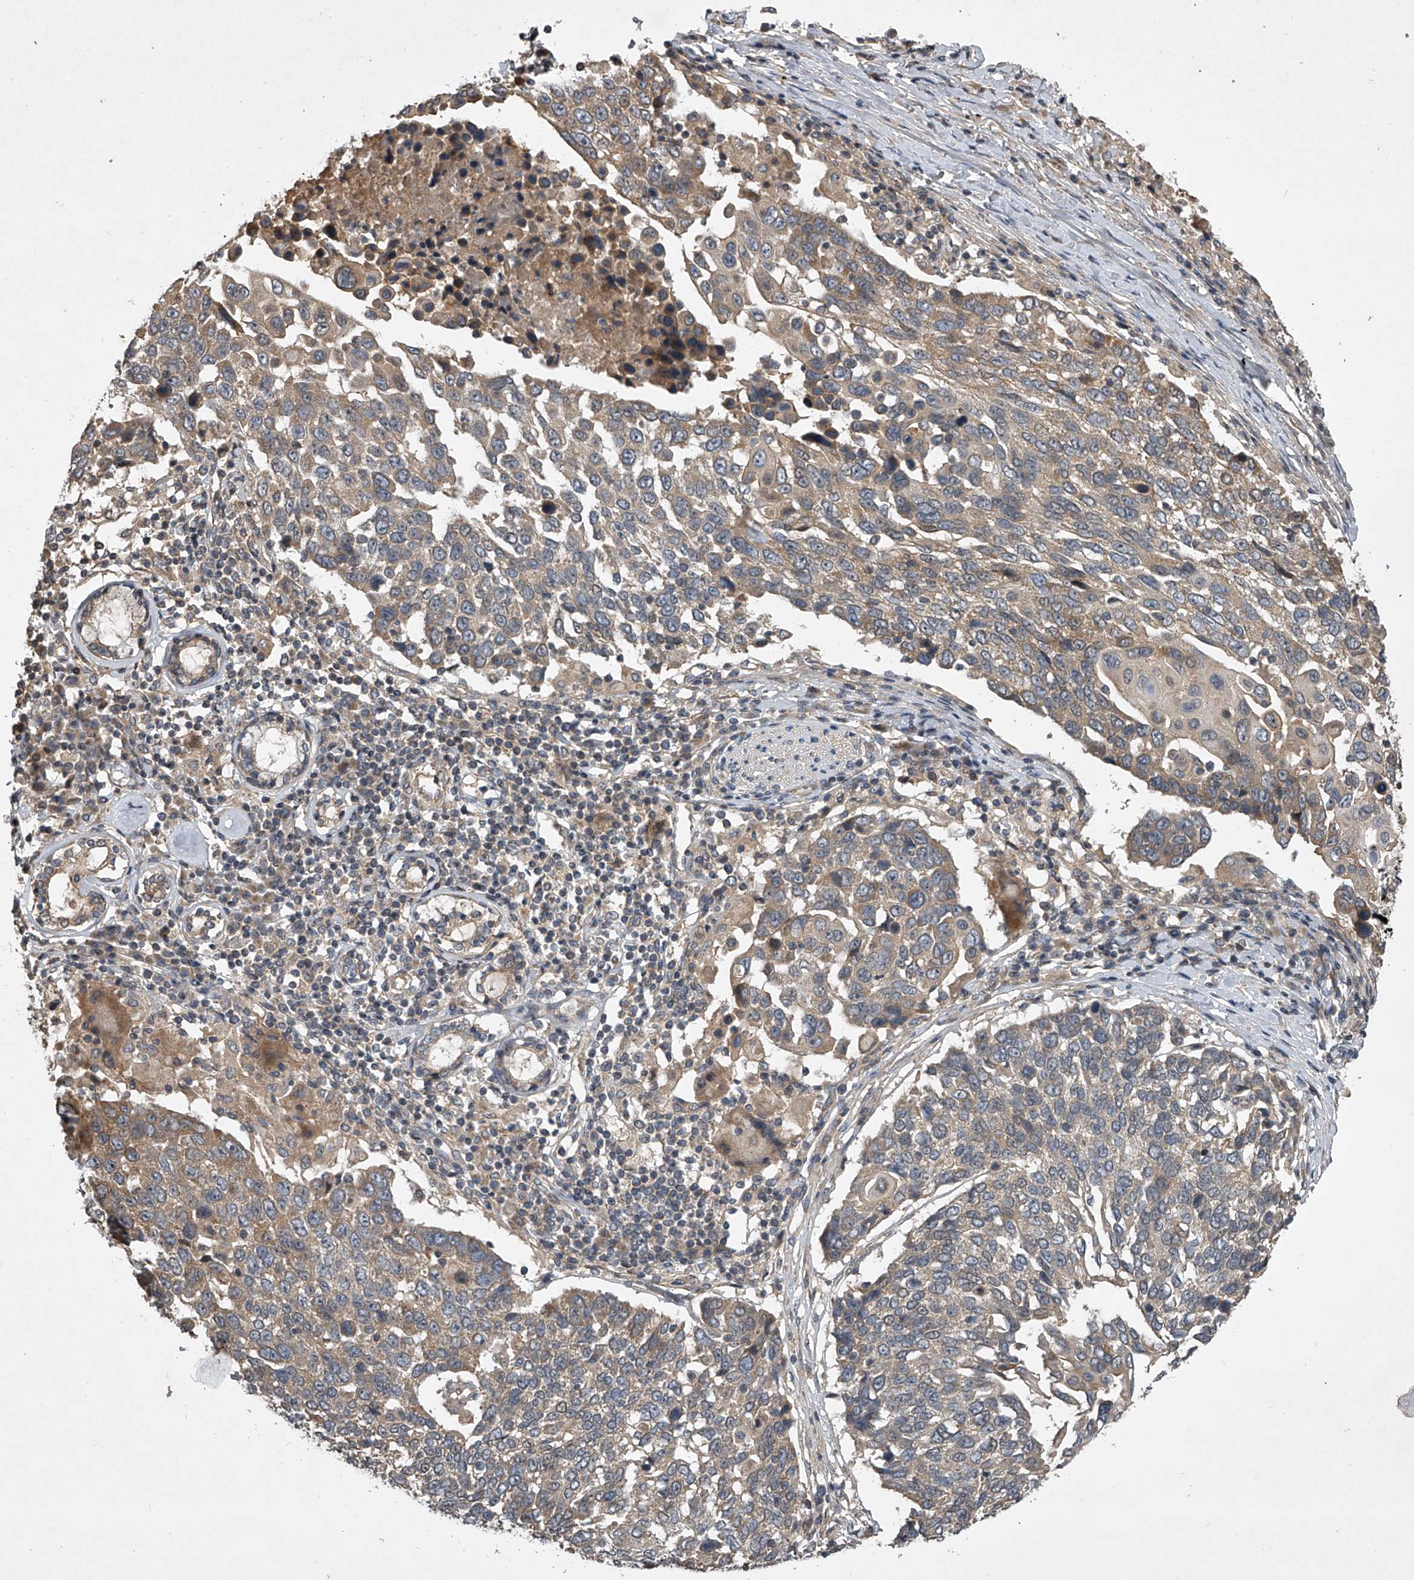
{"staining": {"intensity": "weak", "quantity": ">75%", "location": "cytoplasmic/membranous"}, "tissue": "lung cancer", "cell_type": "Tumor cells", "image_type": "cancer", "snomed": [{"axis": "morphology", "description": "Squamous cell carcinoma, NOS"}, {"axis": "topography", "description": "Lung"}], "caption": "Squamous cell carcinoma (lung) stained with a protein marker reveals weak staining in tumor cells.", "gene": "NFS1", "patient": {"sex": "male", "age": 66}}